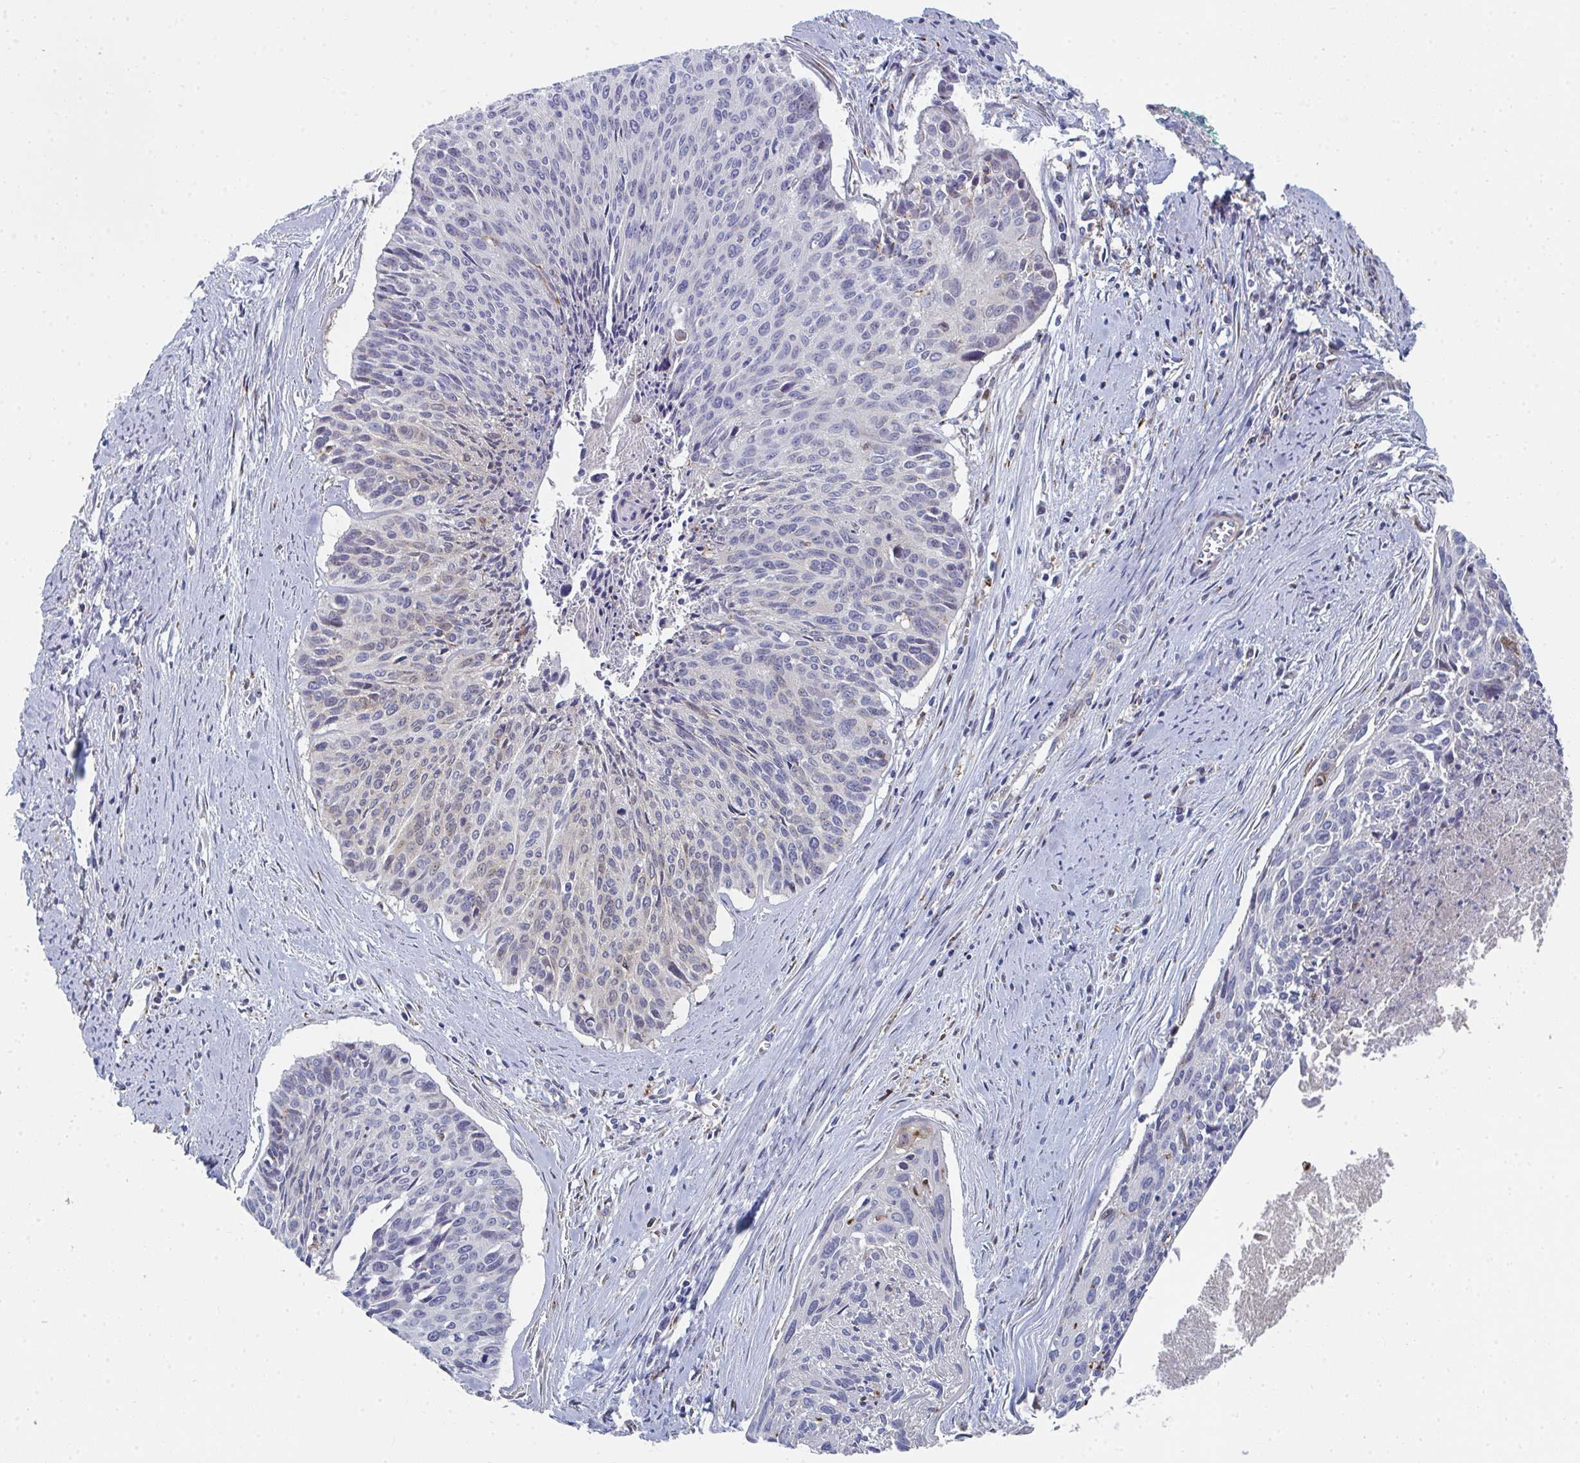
{"staining": {"intensity": "negative", "quantity": "none", "location": "none"}, "tissue": "cervical cancer", "cell_type": "Tumor cells", "image_type": "cancer", "snomed": [{"axis": "morphology", "description": "Squamous cell carcinoma, NOS"}, {"axis": "topography", "description": "Cervix"}], "caption": "Squamous cell carcinoma (cervical) was stained to show a protein in brown. There is no significant positivity in tumor cells.", "gene": "PSMG1", "patient": {"sex": "female", "age": 55}}